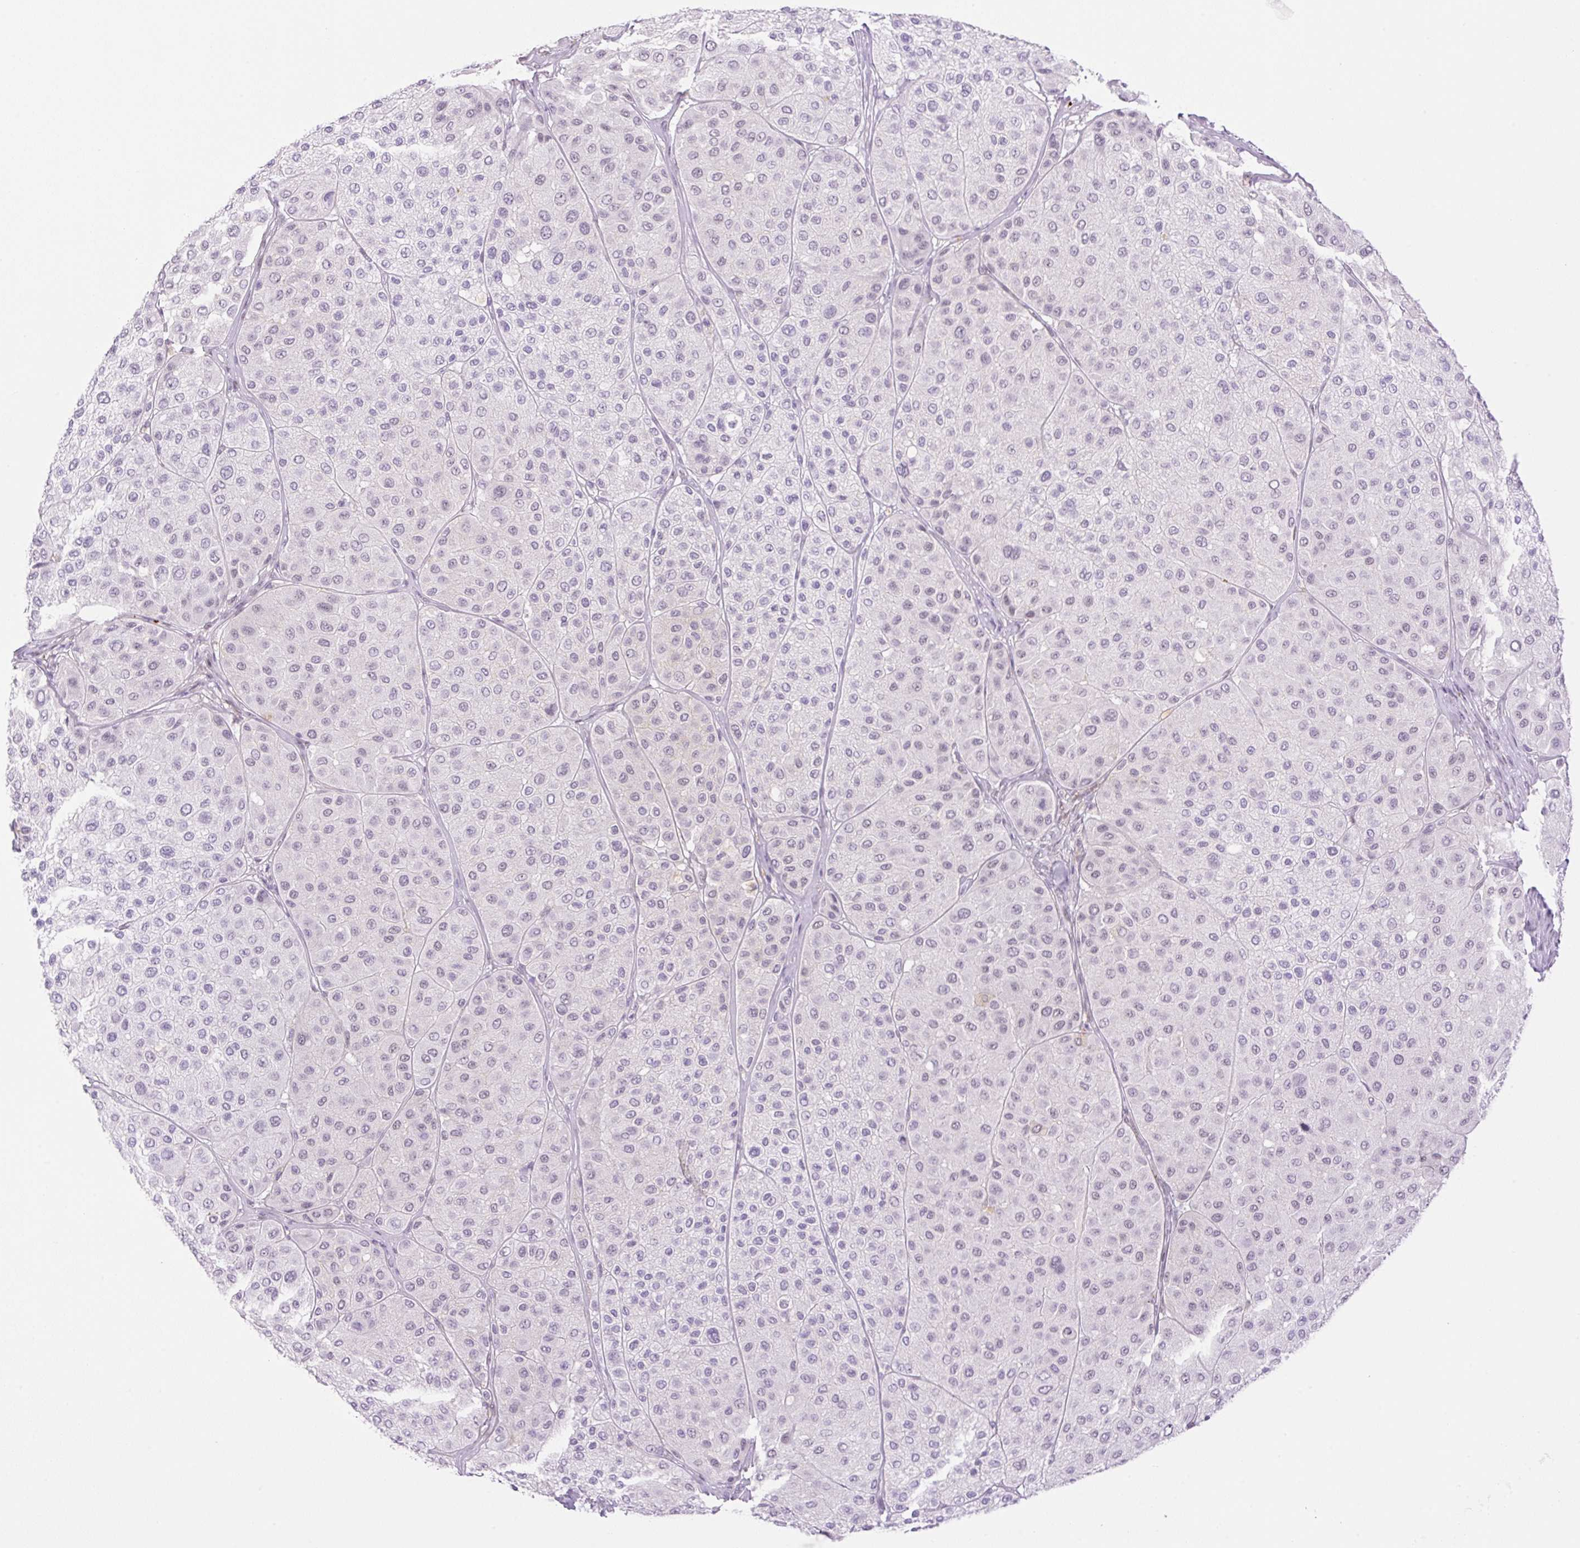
{"staining": {"intensity": "negative", "quantity": "none", "location": "none"}, "tissue": "melanoma", "cell_type": "Tumor cells", "image_type": "cancer", "snomed": [{"axis": "morphology", "description": "Malignant melanoma, Metastatic site"}, {"axis": "topography", "description": "Smooth muscle"}], "caption": "This is a photomicrograph of immunohistochemistry (IHC) staining of melanoma, which shows no staining in tumor cells.", "gene": "PALM3", "patient": {"sex": "male", "age": 41}}